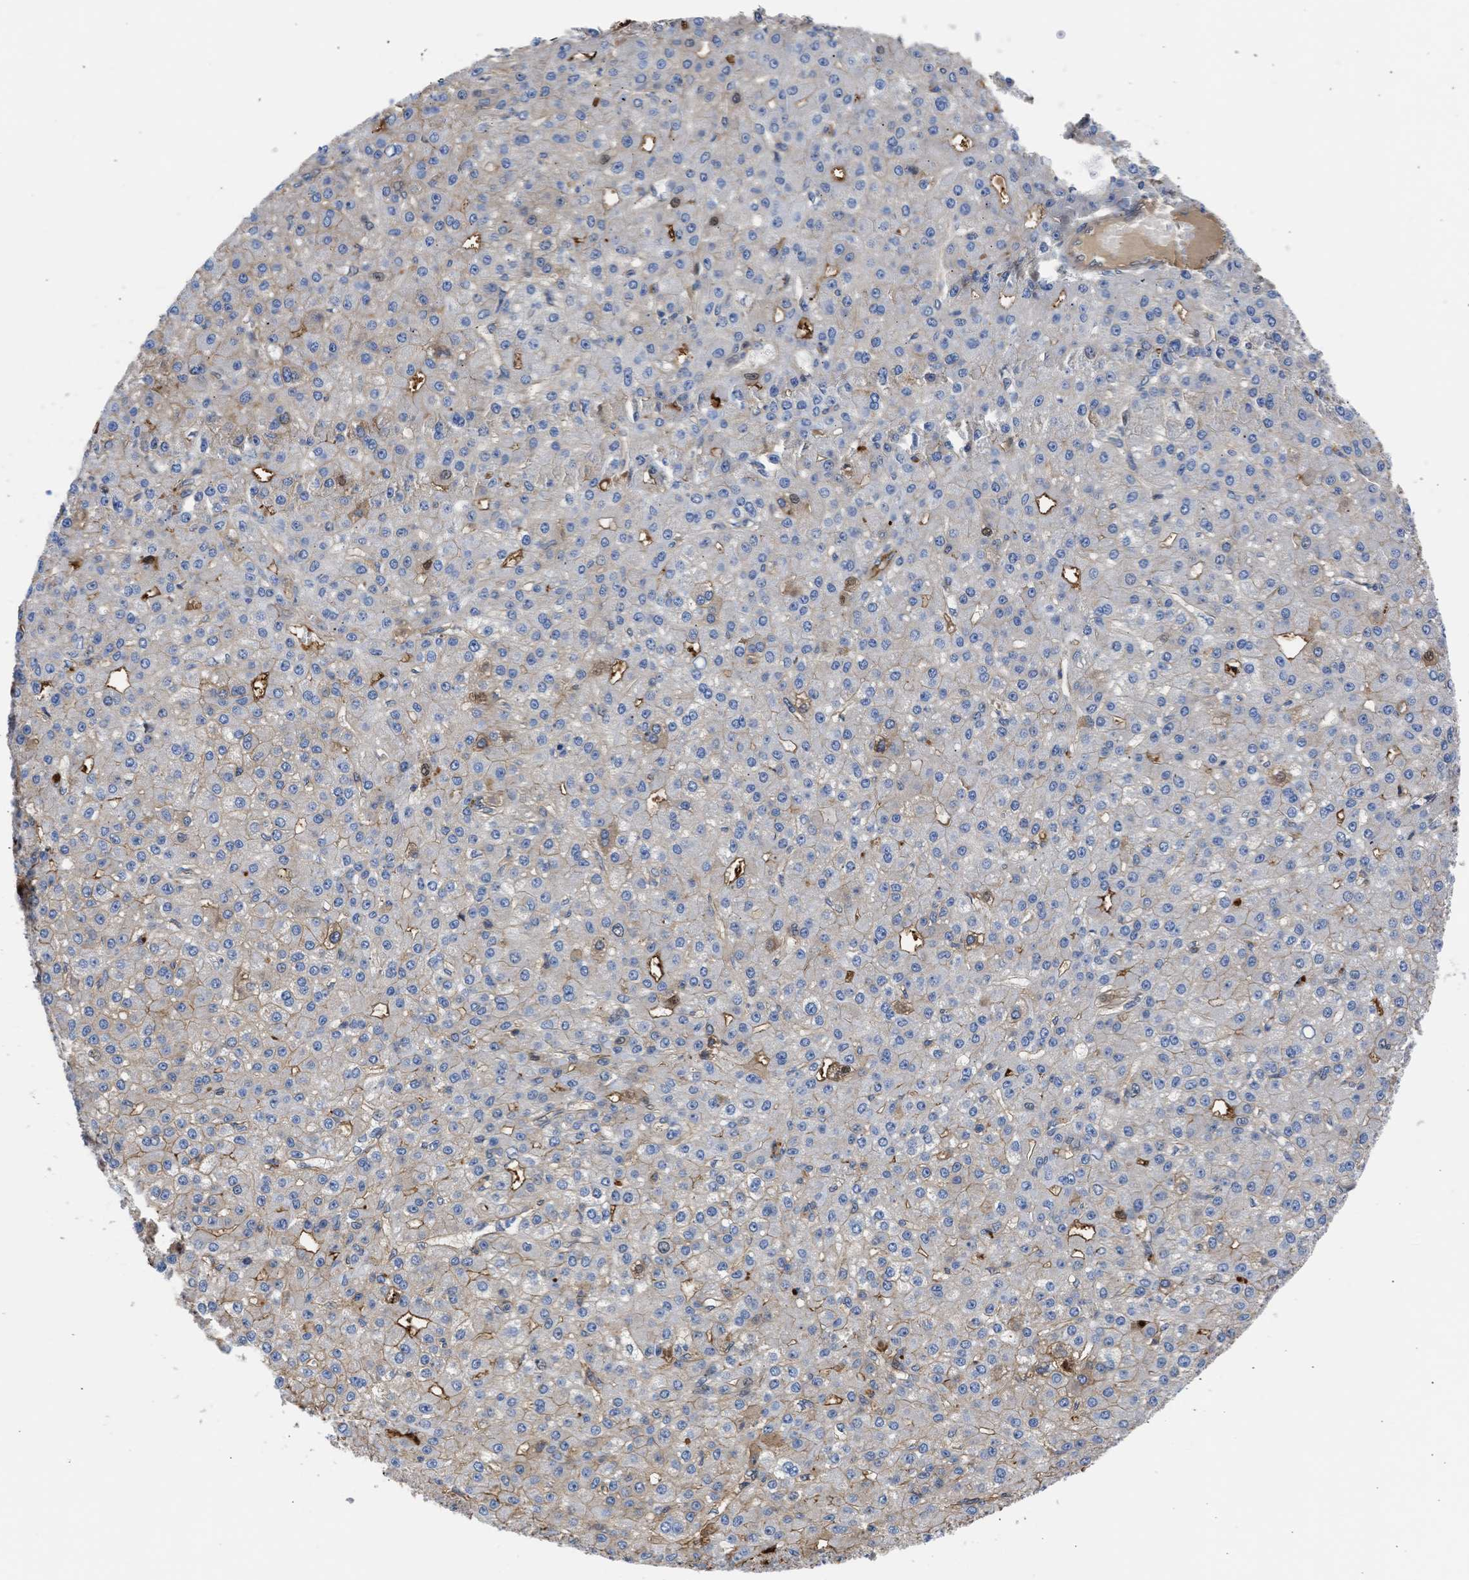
{"staining": {"intensity": "weak", "quantity": "25%-75%", "location": "cytoplasmic/membranous"}, "tissue": "liver cancer", "cell_type": "Tumor cells", "image_type": "cancer", "snomed": [{"axis": "morphology", "description": "Carcinoma, Hepatocellular, NOS"}, {"axis": "topography", "description": "Liver"}], "caption": "A photomicrograph of human liver cancer (hepatocellular carcinoma) stained for a protein shows weak cytoplasmic/membranous brown staining in tumor cells.", "gene": "MAS1L", "patient": {"sex": "male", "age": 67}}